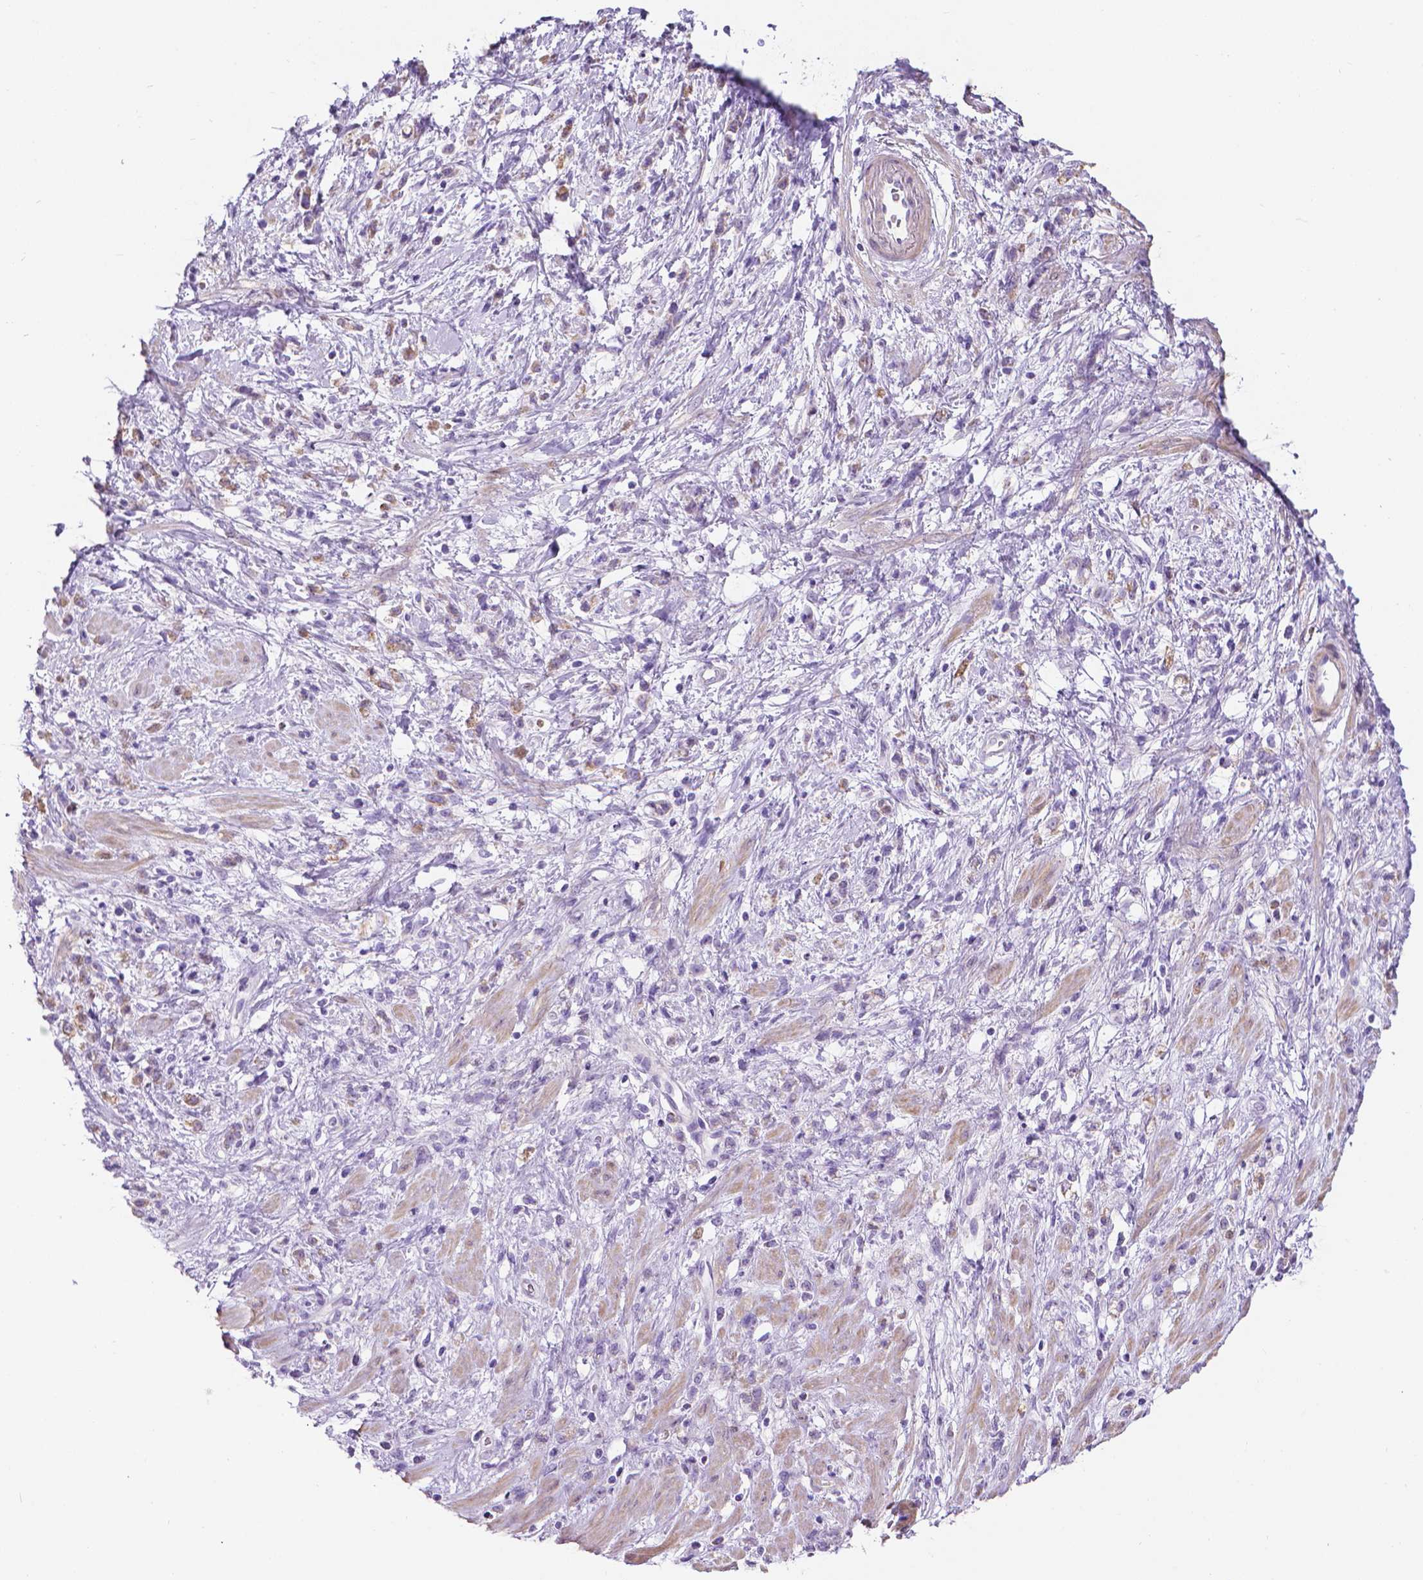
{"staining": {"intensity": "negative", "quantity": "none", "location": "none"}, "tissue": "stomach cancer", "cell_type": "Tumor cells", "image_type": "cancer", "snomed": [{"axis": "morphology", "description": "Adenocarcinoma, NOS"}, {"axis": "topography", "description": "Stomach"}], "caption": "A micrograph of human stomach cancer (adenocarcinoma) is negative for staining in tumor cells. (Stains: DAB (3,3'-diaminobenzidine) immunohistochemistry (IHC) with hematoxylin counter stain, Microscopy: brightfield microscopy at high magnification).", "gene": "PNMA2", "patient": {"sex": "female", "age": 60}}